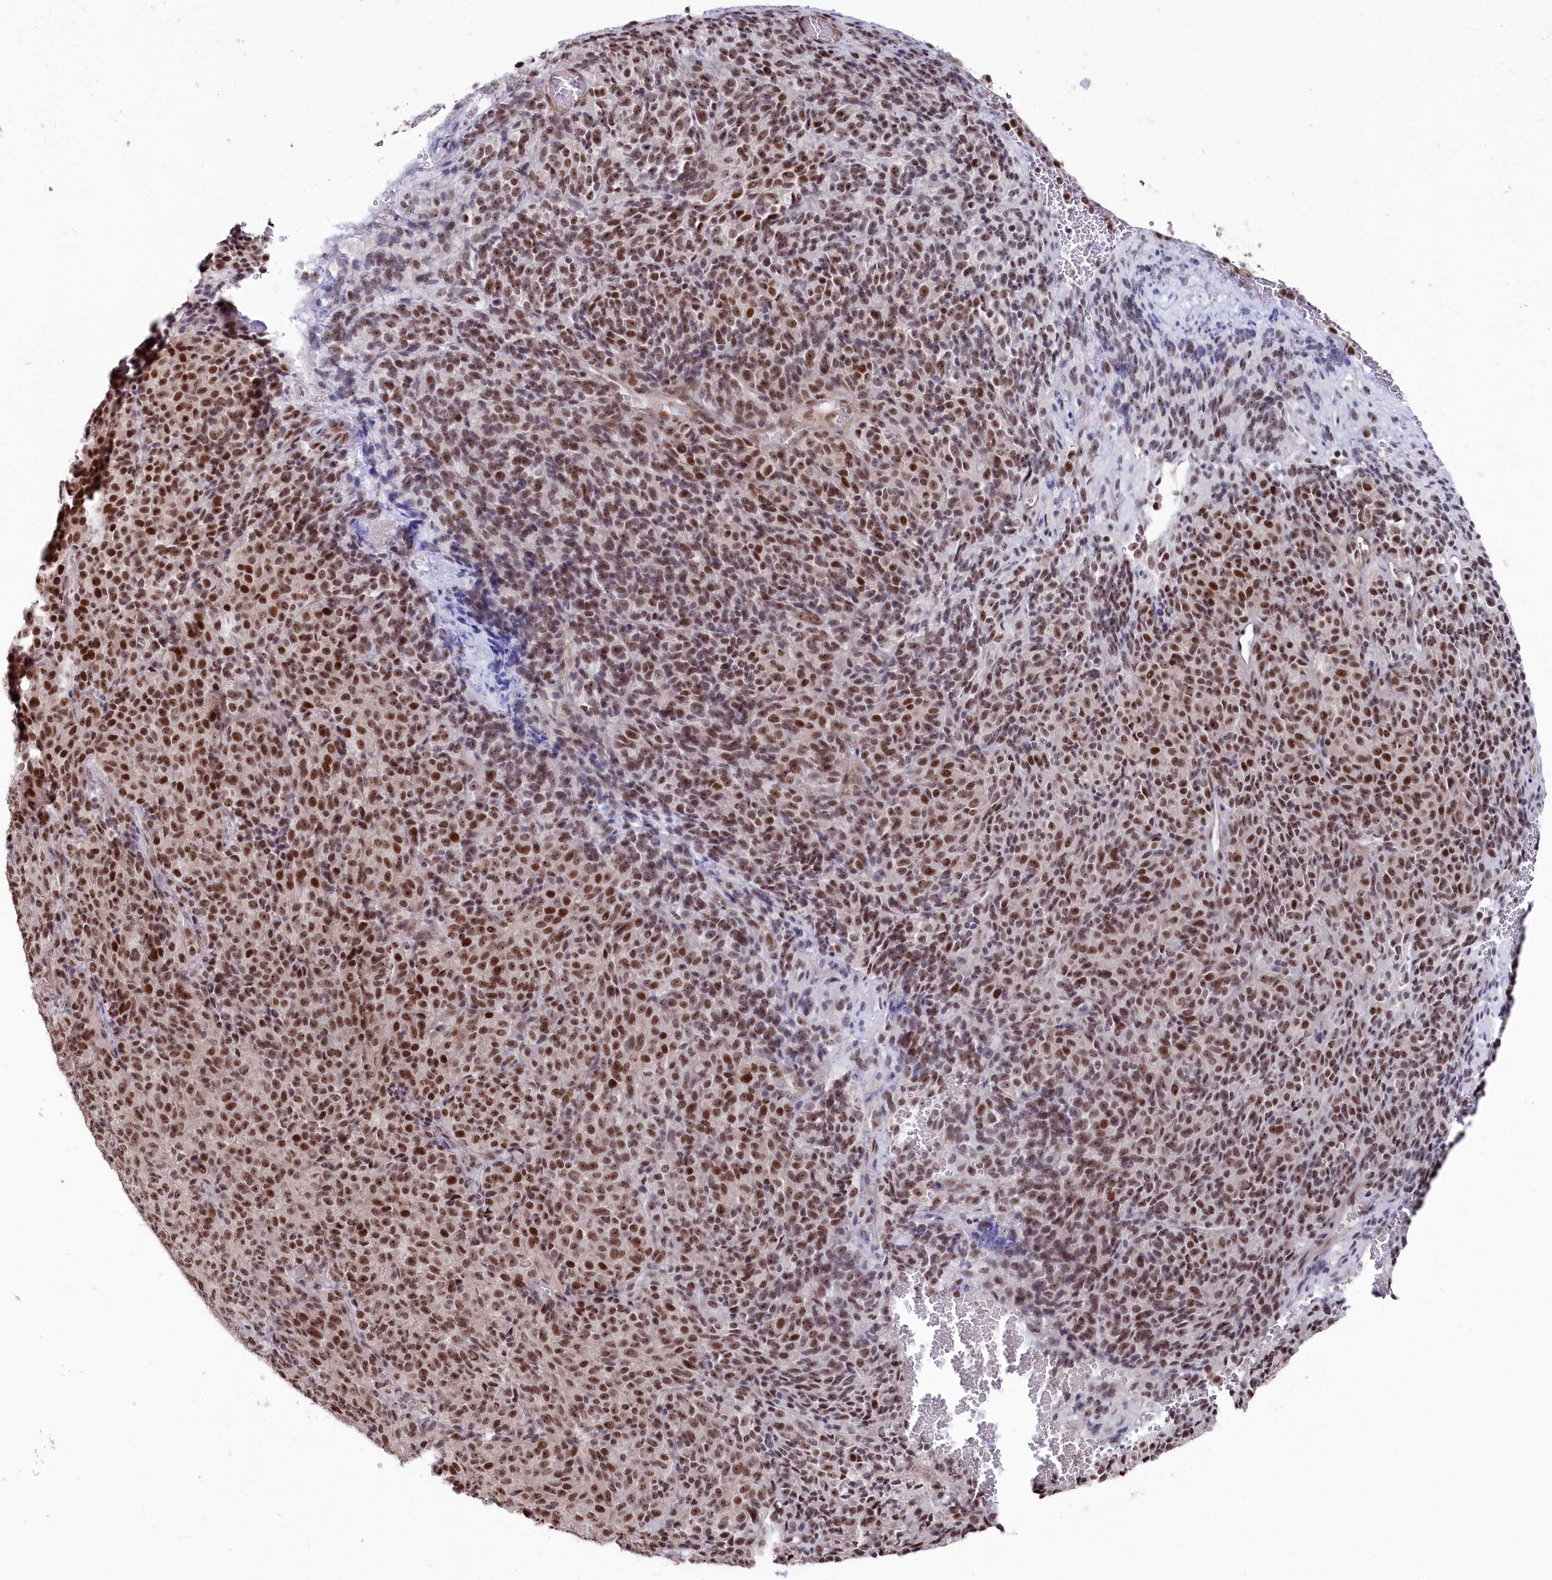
{"staining": {"intensity": "moderate", "quantity": ">75%", "location": "nuclear"}, "tissue": "melanoma", "cell_type": "Tumor cells", "image_type": "cancer", "snomed": [{"axis": "morphology", "description": "Malignant melanoma, Metastatic site"}, {"axis": "topography", "description": "Brain"}], "caption": "Immunohistochemistry (IHC) image of human malignant melanoma (metastatic site) stained for a protein (brown), which shows medium levels of moderate nuclear expression in about >75% of tumor cells.", "gene": "POLR2H", "patient": {"sex": "female", "age": 56}}